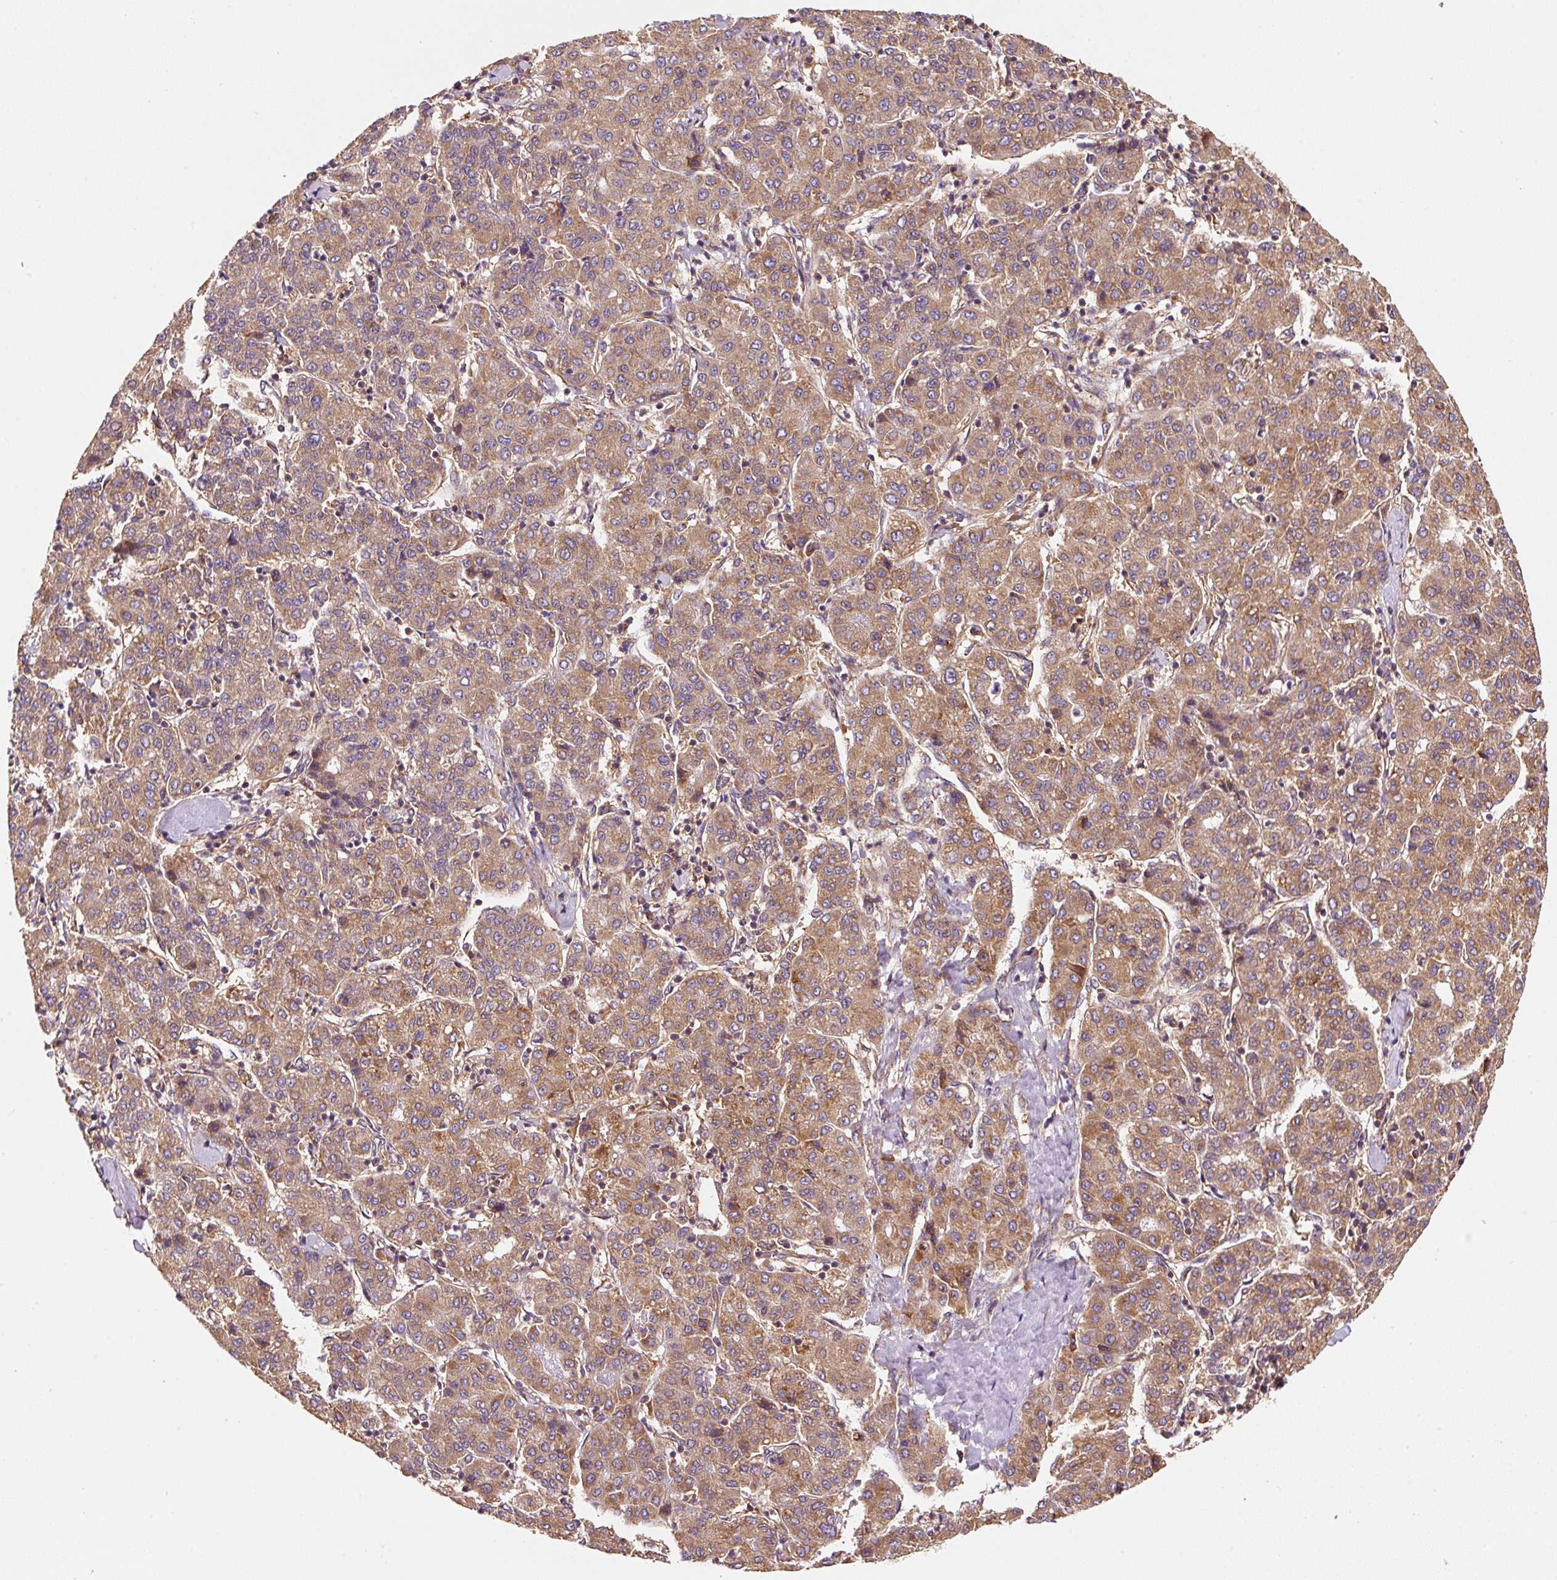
{"staining": {"intensity": "moderate", "quantity": ">75%", "location": "cytoplasmic/membranous"}, "tissue": "liver cancer", "cell_type": "Tumor cells", "image_type": "cancer", "snomed": [{"axis": "morphology", "description": "Carcinoma, Hepatocellular, NOS"}, {"axis": "topography", "description": "Liver"}], "caption": "Immunohistochemistry (IHC) (DAB (3,3'-diaminobenzidine)) staining of liver cancer reveals moderate cytoplasmic/membranous protein expression in approximately >75% of tumor cells. The protein is shown in brown color, while the nuclei are stained blue.", "gene": "EIF2S2", "patient": {"sex": "male", "age": 65}}